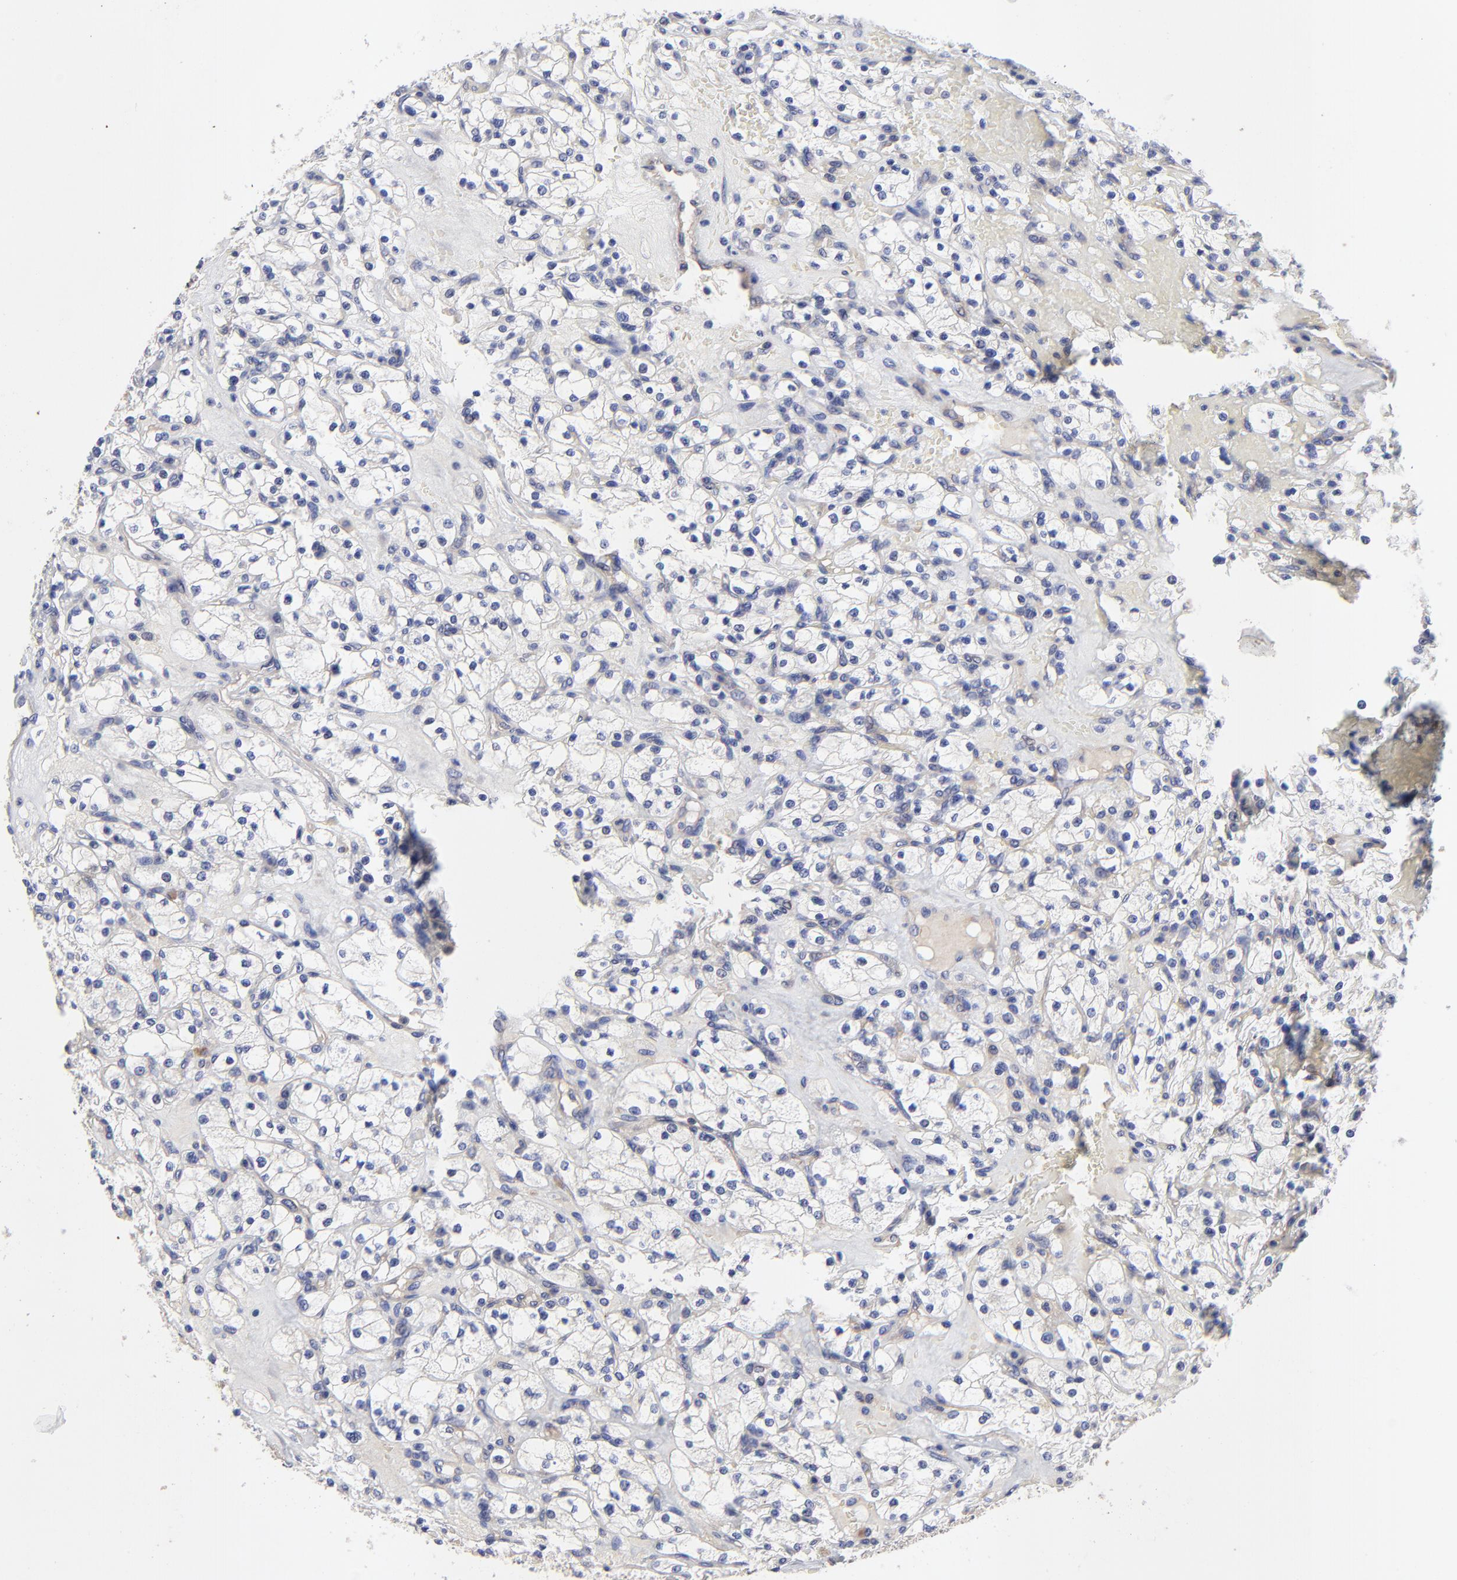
{"staining": {"intensity": "negative", "quantity": "none", "location": "none"}, "tissue": "renal cancer", "cell_type": "Tumor cells", "image_type": "cancer", "snomed": [{"axis": "morphology", "description": "Adenocarcinoma, NOS"}, {"axis": "topography", "description": "Kidney"}], "caption": "Tumor cells show no significant protein positivity in renal adenocarcinoma. Nuclei are stained in blue.", "gene": "SULF2", "patient": {"sex": "female", "age": 83}}